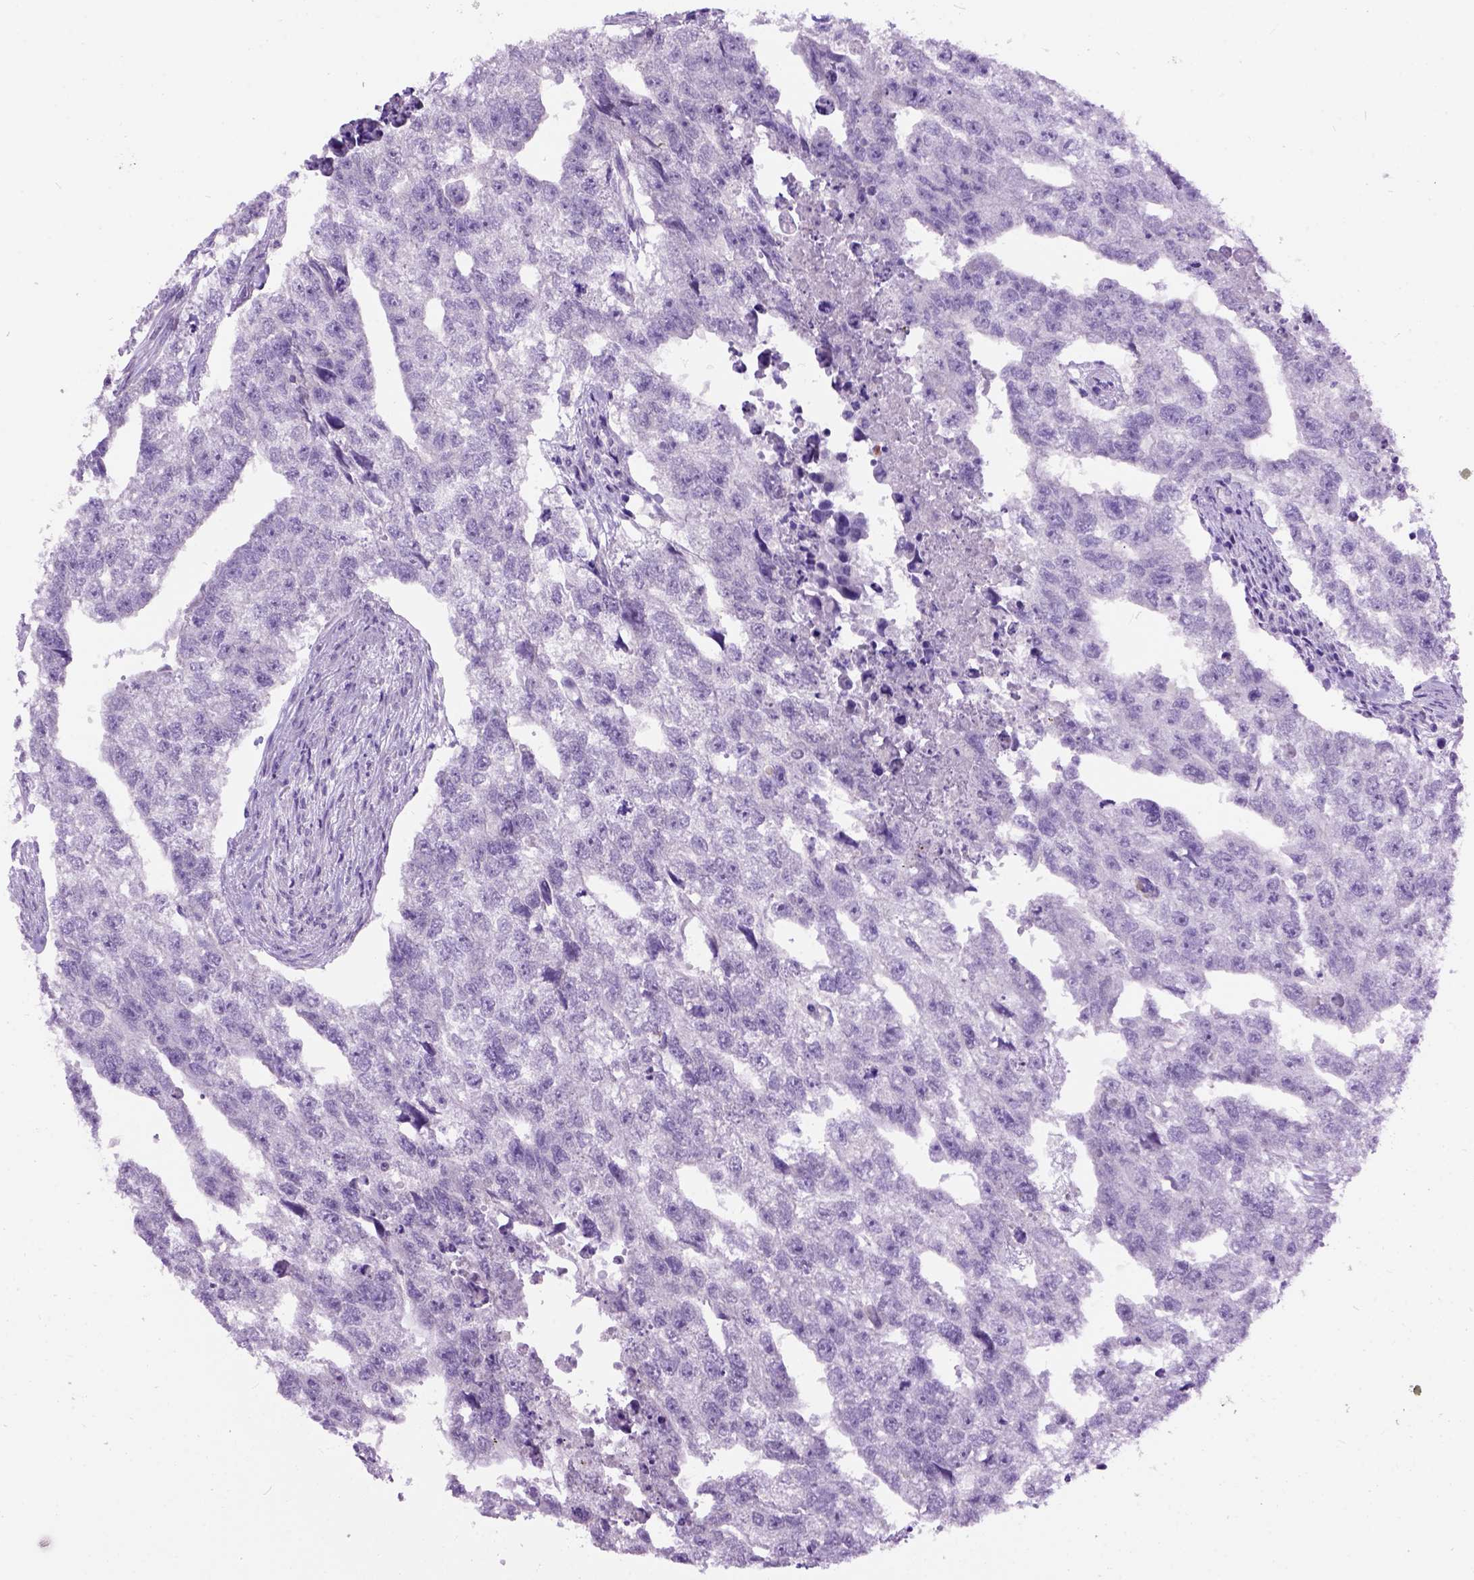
{"staining": {"intensity": "negative", "quantity": "none", "location": "none"}, "tissue": "testis cancer", "cell_type": "Tumor cells", "image_type": "cancer", "snomed": [{"axis": "morphology", "description": "Carcinoma, Embryonal, NOS"}, {"axis": "morphology", "description": "Teratoma, malignant, NOS"}, {"axis": "topography", "description": "Testis"}], "caption": "A micrograph of testis cancer stained for a protein reveals no brown staining in tumor cells.", "gene": "MAPT", "patient": {"sex": "male", "age": 44}}